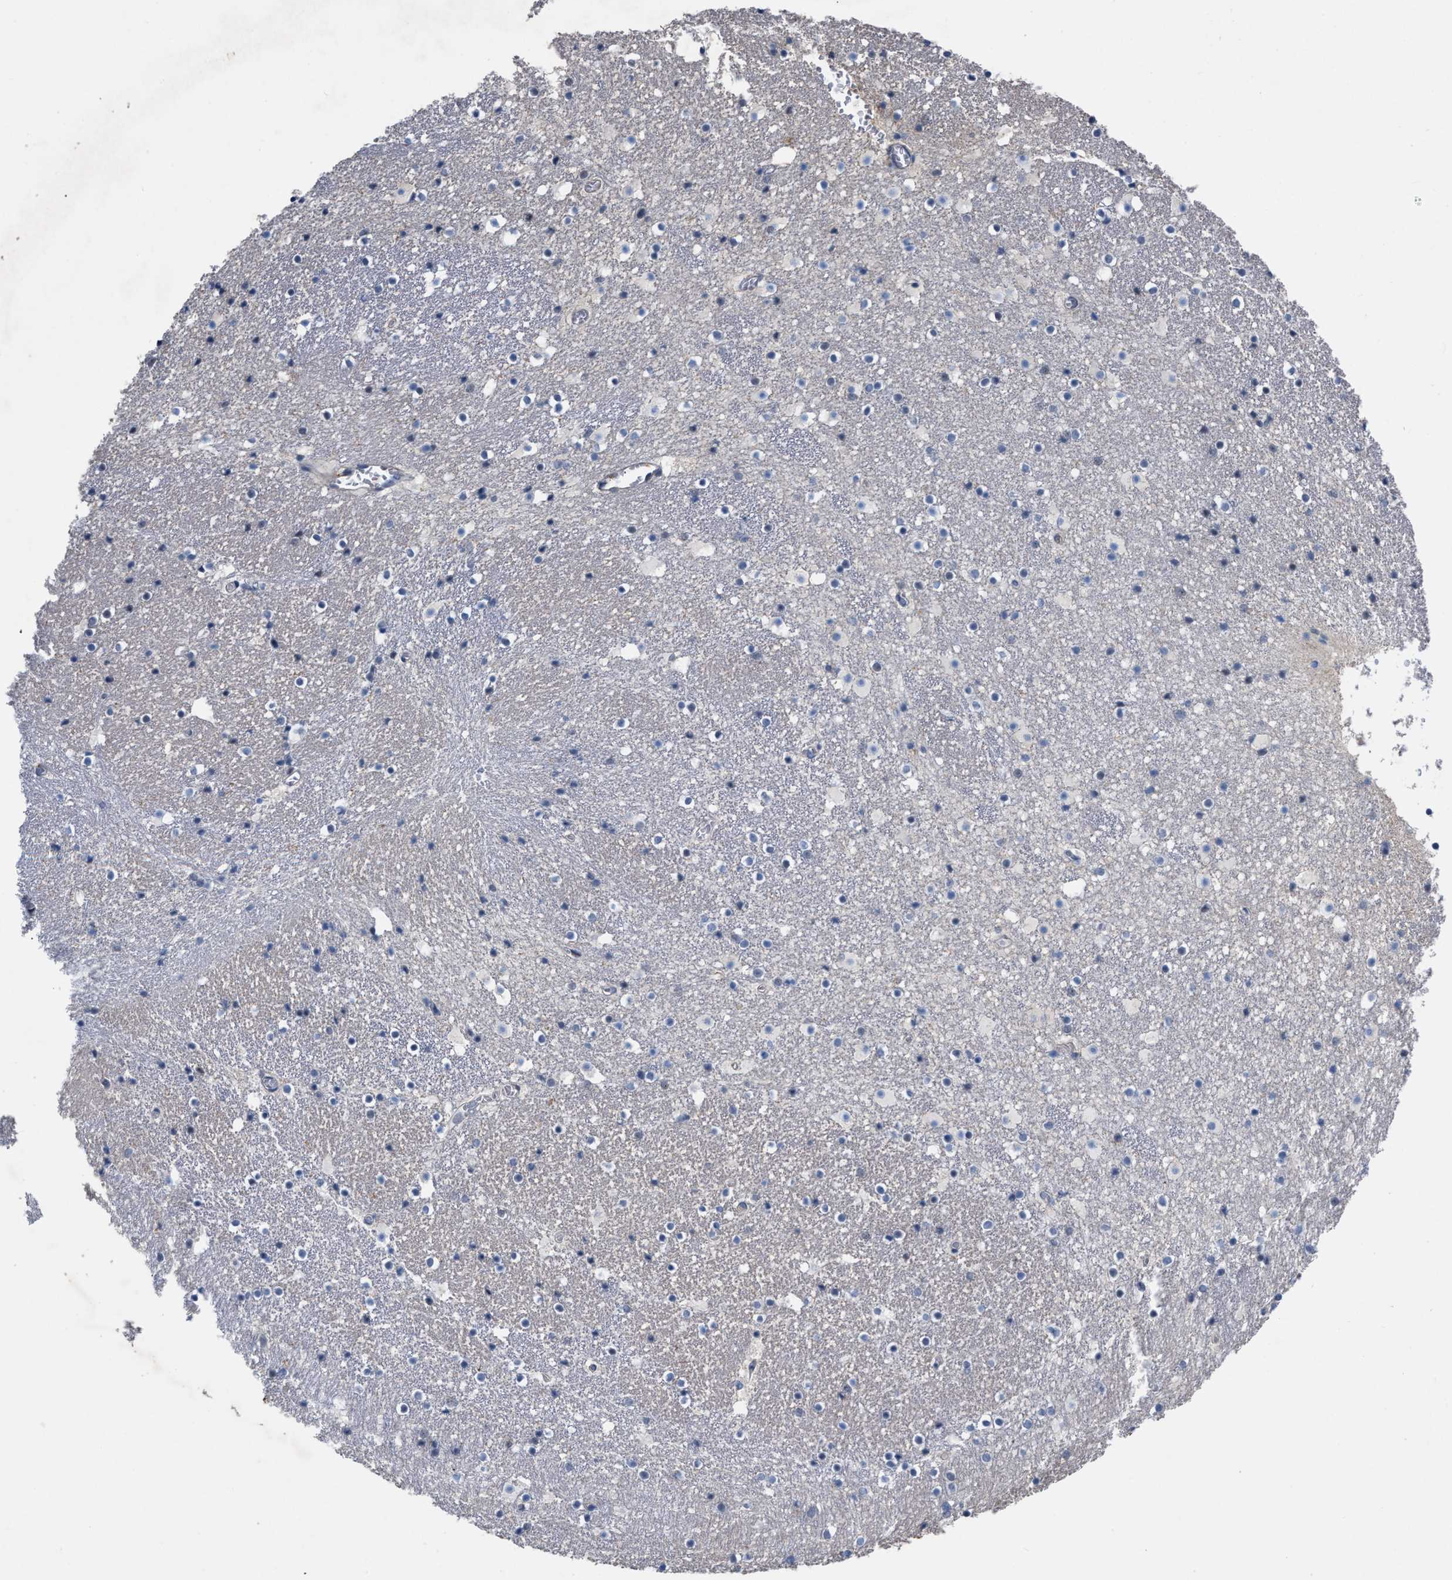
{"staining": {"intensity": "negative", "quantity": "none", "location": "none"}, "tissue": "caudate", "cell_type": "Glial cells", "image_type": "normal", "snomed": [{"axis": "morphology", "description": "Normal tissue, NOS"}, {"axis": "topography", "description": "Lateral ventricle wall"}], "caption": "Human caudate stained for a protein using immunohistochemistry (IHC) demonstrates no staining in glial cells.", "gene": "TMEM131", "patient": {"sex": "male", "age": 45}}